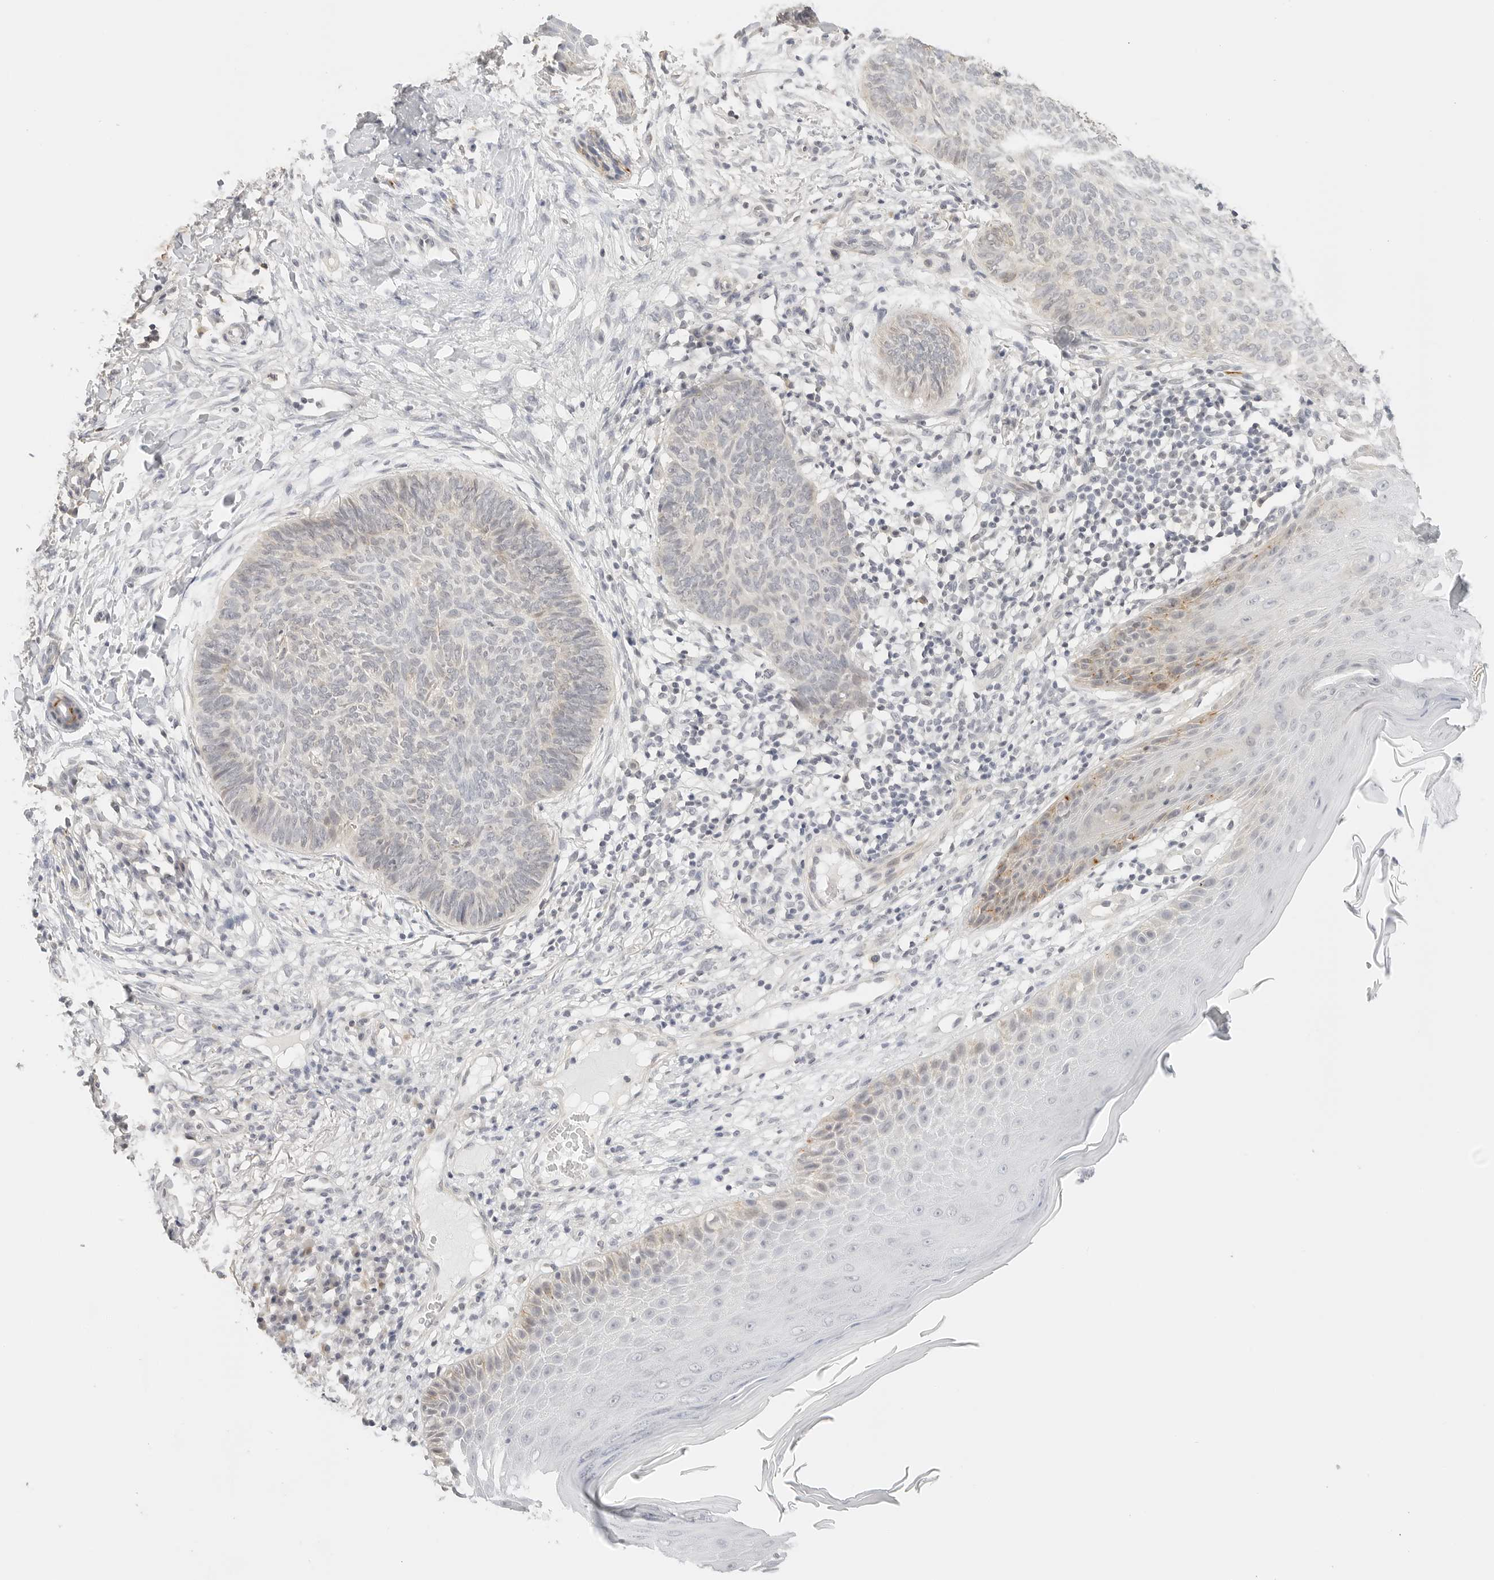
{"staining": {"intensity": "negative", "quantity": "none", "location": "none"}, "tissue": "skin cancer", "cell_type": "Tumor cells", "image_type": "cancer", "snomed": [{"axis": "morphology", "description": "Normal tissue, NOS"}, {"axis": "morphology", "description": "Basal cell carcinoma"}, {"axis": "topography", "description": "Skin"}], "caption": "The photomicrograph reveals no significant staining in tumor cells of skin cancer. Brightfield microscopy of IHC stained with DAB (3,3'-diaminobenzidine) (brown) and hematoxylin (blue), captured at high magnification.", "gene": "PCDH19", "patient": {"sex": "male", "age": 50}}